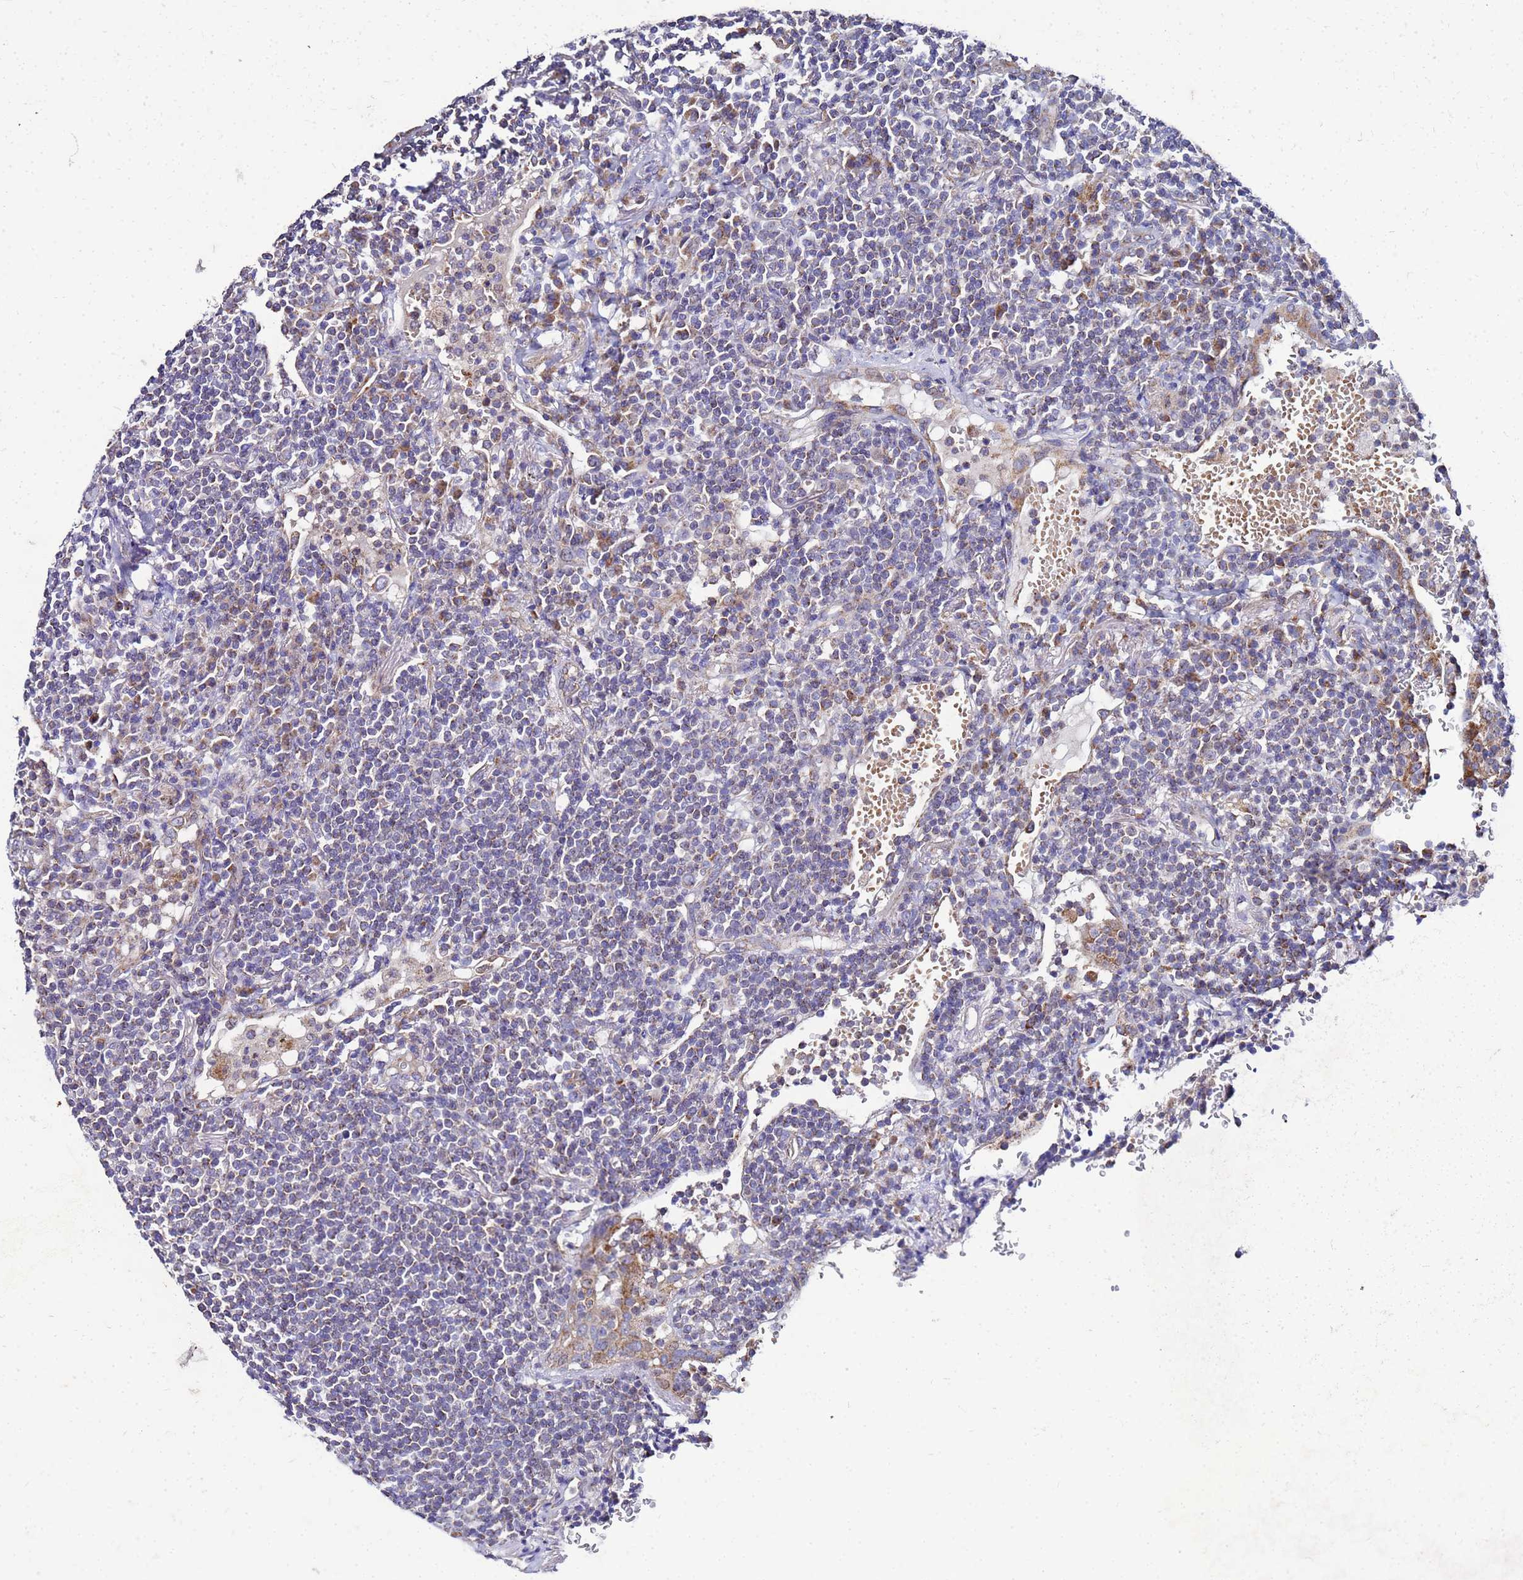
{"staining": {"intensity": "moderate", "quantity": "<25%", "location": "cytoplasmic/membranous"}, "tissue": "lymphoma", "cell_type": "Tumor cells", "image_type": "cancer", "snomed": [{"axis": "morphology", "description": "Malignant lymphoma, non-Hodgkin's type, Low grade"}, {"axis": "topography", "description": "Lung"}], "caption": "Moderate cytoplasmic/membranous protein expression is present in about <25% of tumor cells in lymphoma.", "gene": "FAHD2A", "patient": {"sex": "female", "age": 71}}